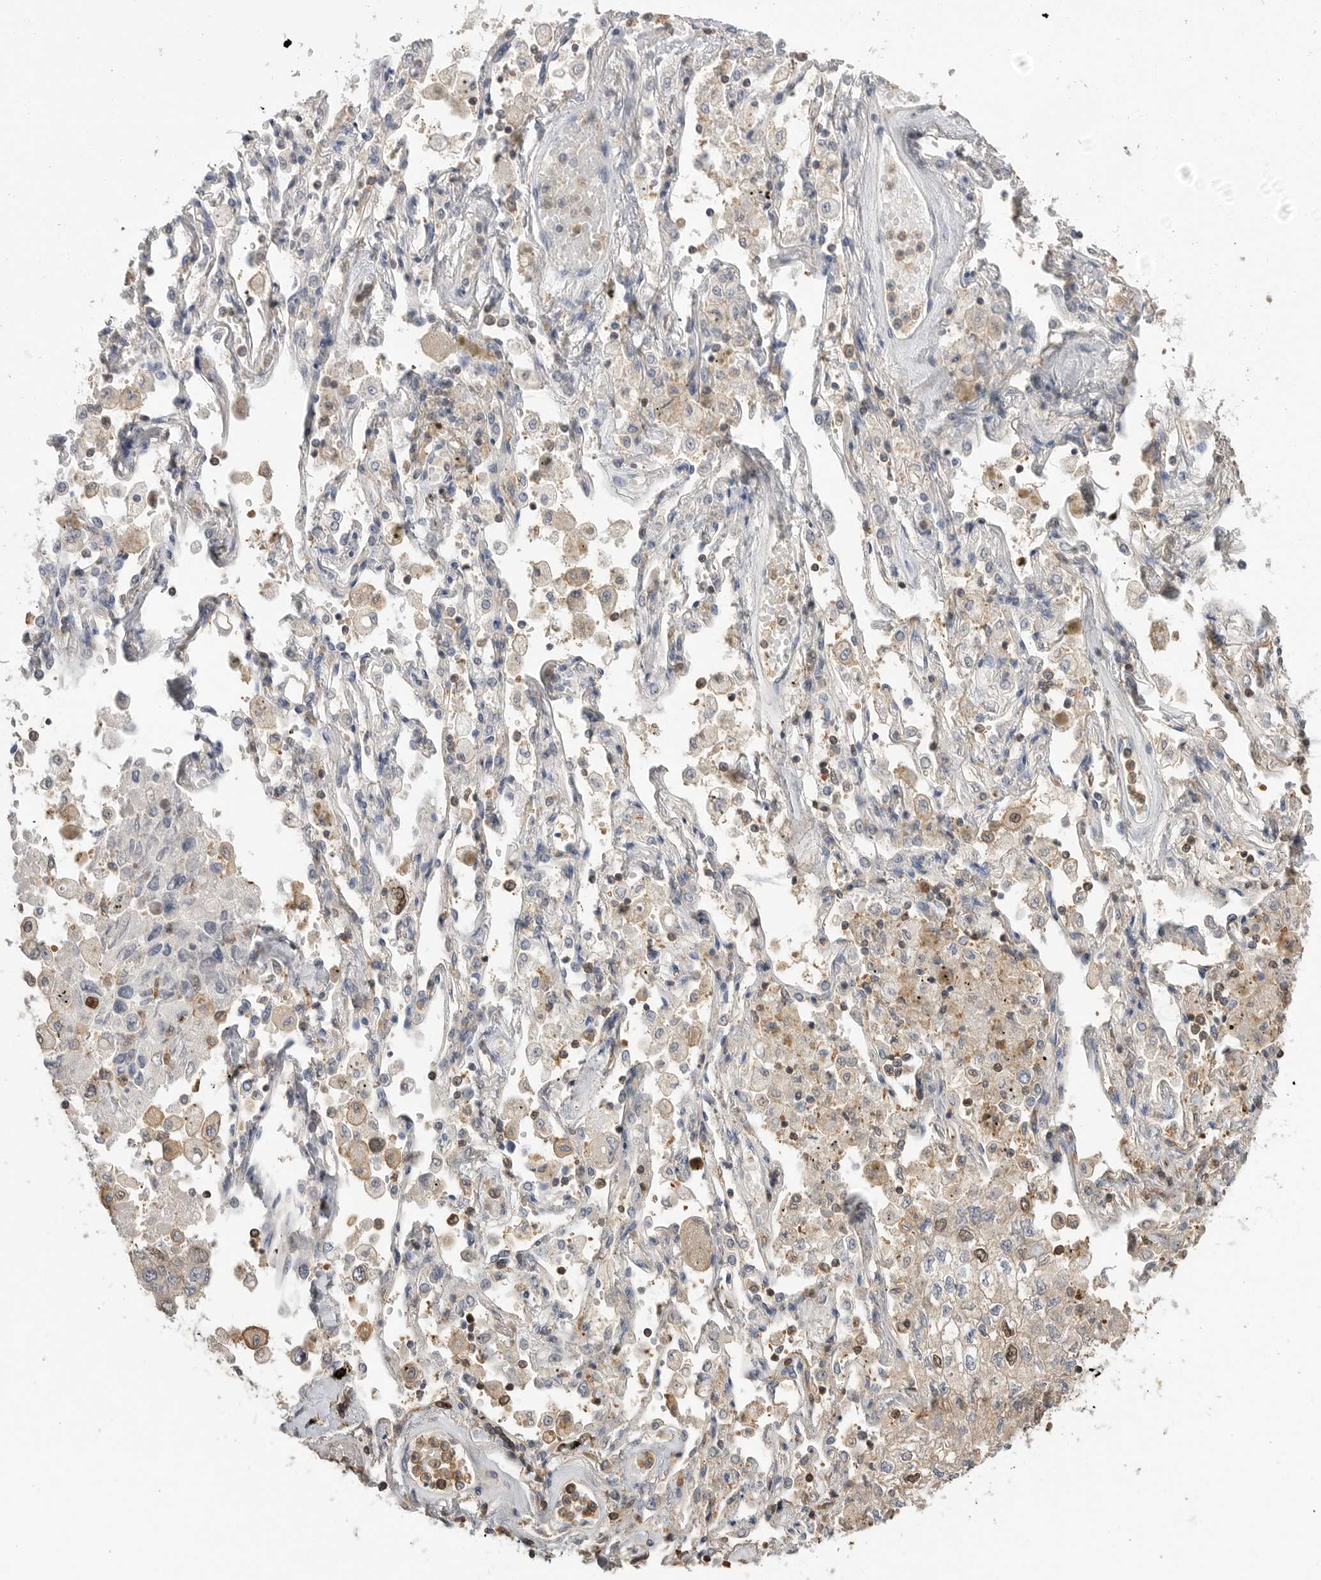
{"staining": {"intensity": "moderate", "quantity": "25%-75%", "location": "nuclear"}, "tissue": "lung cancer", "cell_type": "Tumor cells", "image_type": "cancer", "snomed": [{"axis": "morphology", "description": "Adenocarcinoma, NOS"}, {"axis": "topography", "description": "Lung"}], "caption": "Lung adenocarcinoma was stained to show a protein in brown. There is medium levels of moderate nuclear staining in about 25%-75% of tumor cells.", "gene": "TOP2A", "patient": {"sex": "male", "age": 63}}